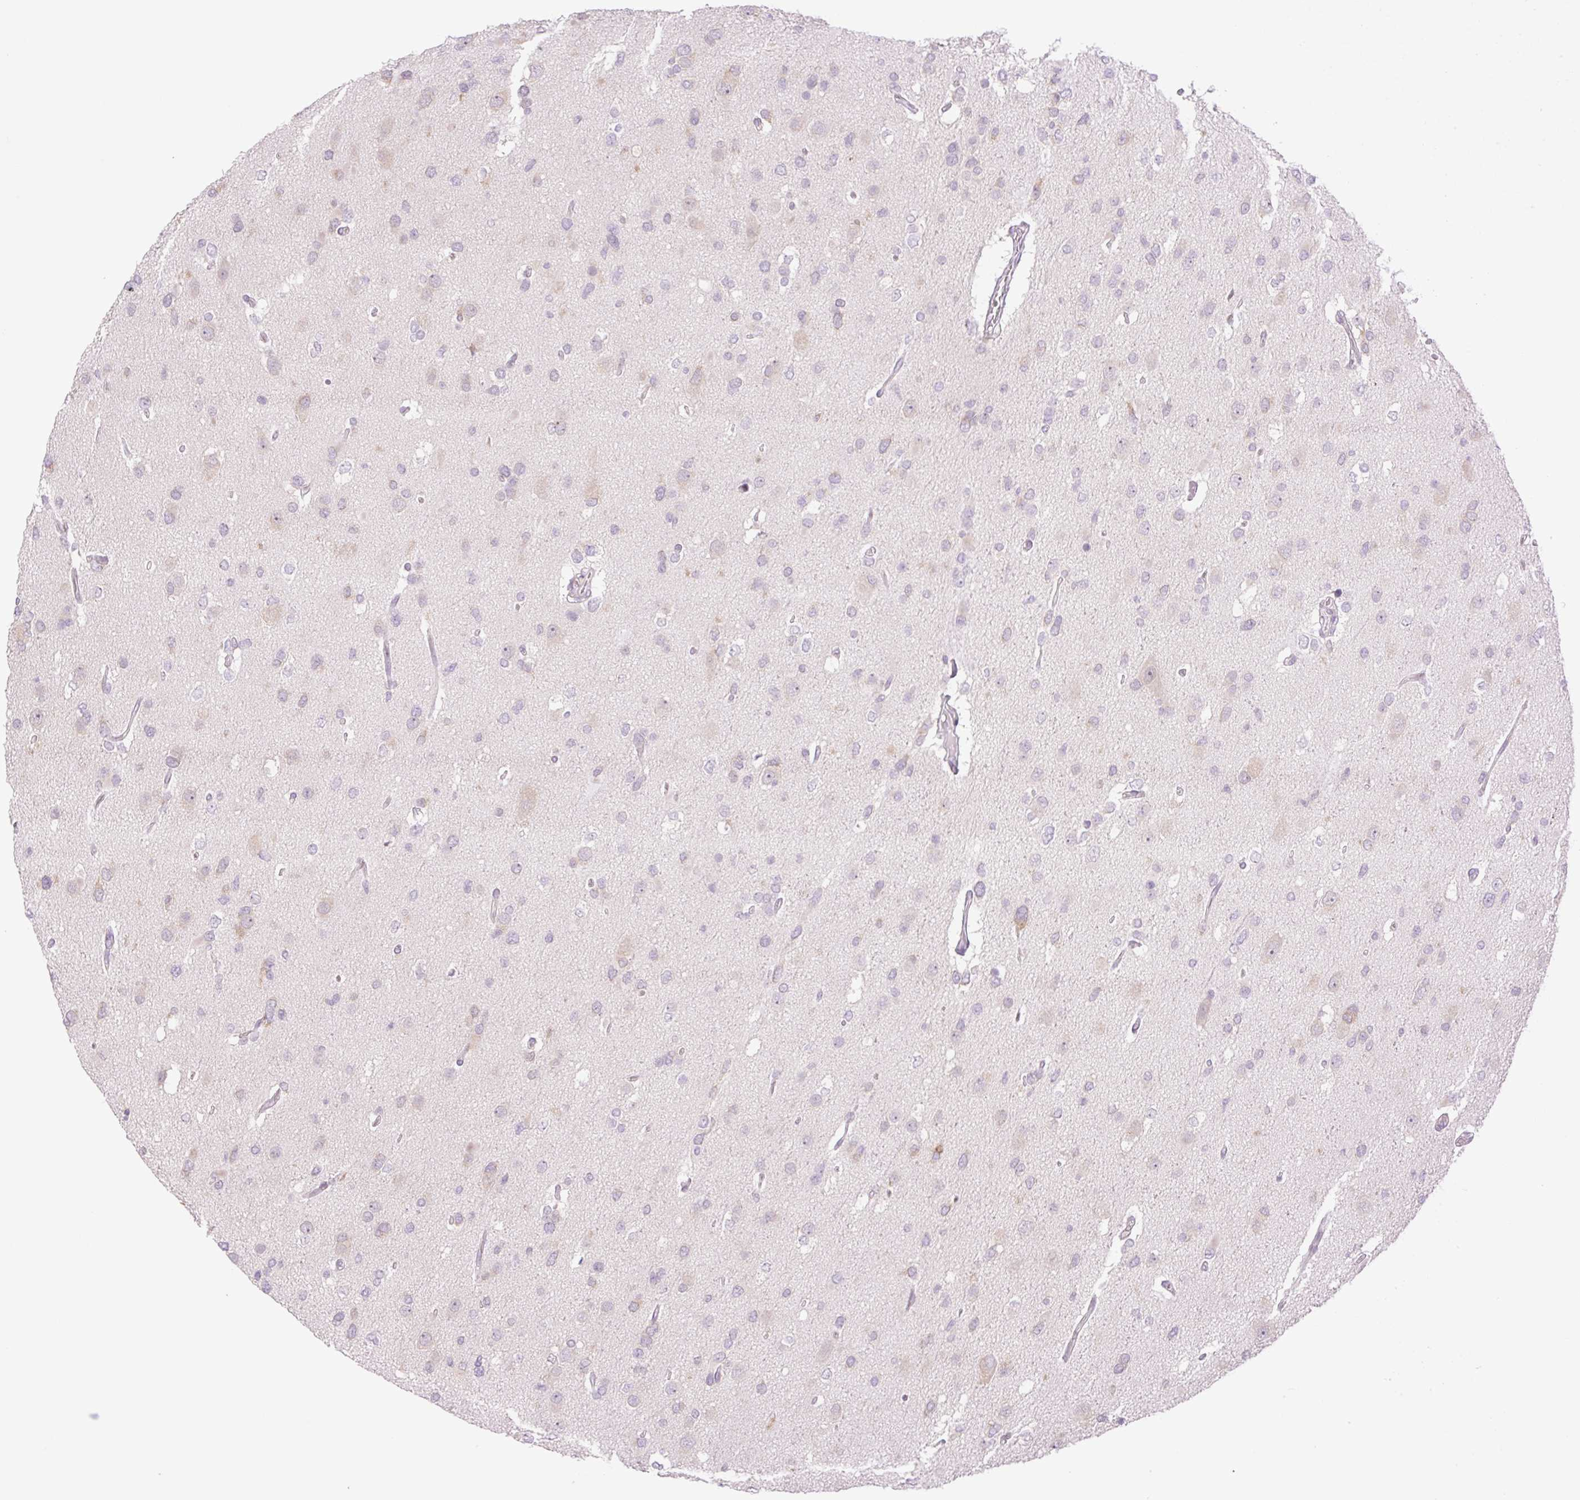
{"staining": {"intensity": "negative", "quantity": "none", "location": "none"}, "tissue": "glioma", "cell_type": "Tumor cells", "image_type": "cancer", "snomed": [{"axis": "morphology", "description": "Glioma, malignant, High grade"}, {"axis": "topography", "description": "Brain"}], "caption": "Immunohistochemistry (IHC) of human glioma reveals no staining in tumor cells.", "gene": "COL5A1", "patient": {"sex": "male", "age": 53}}